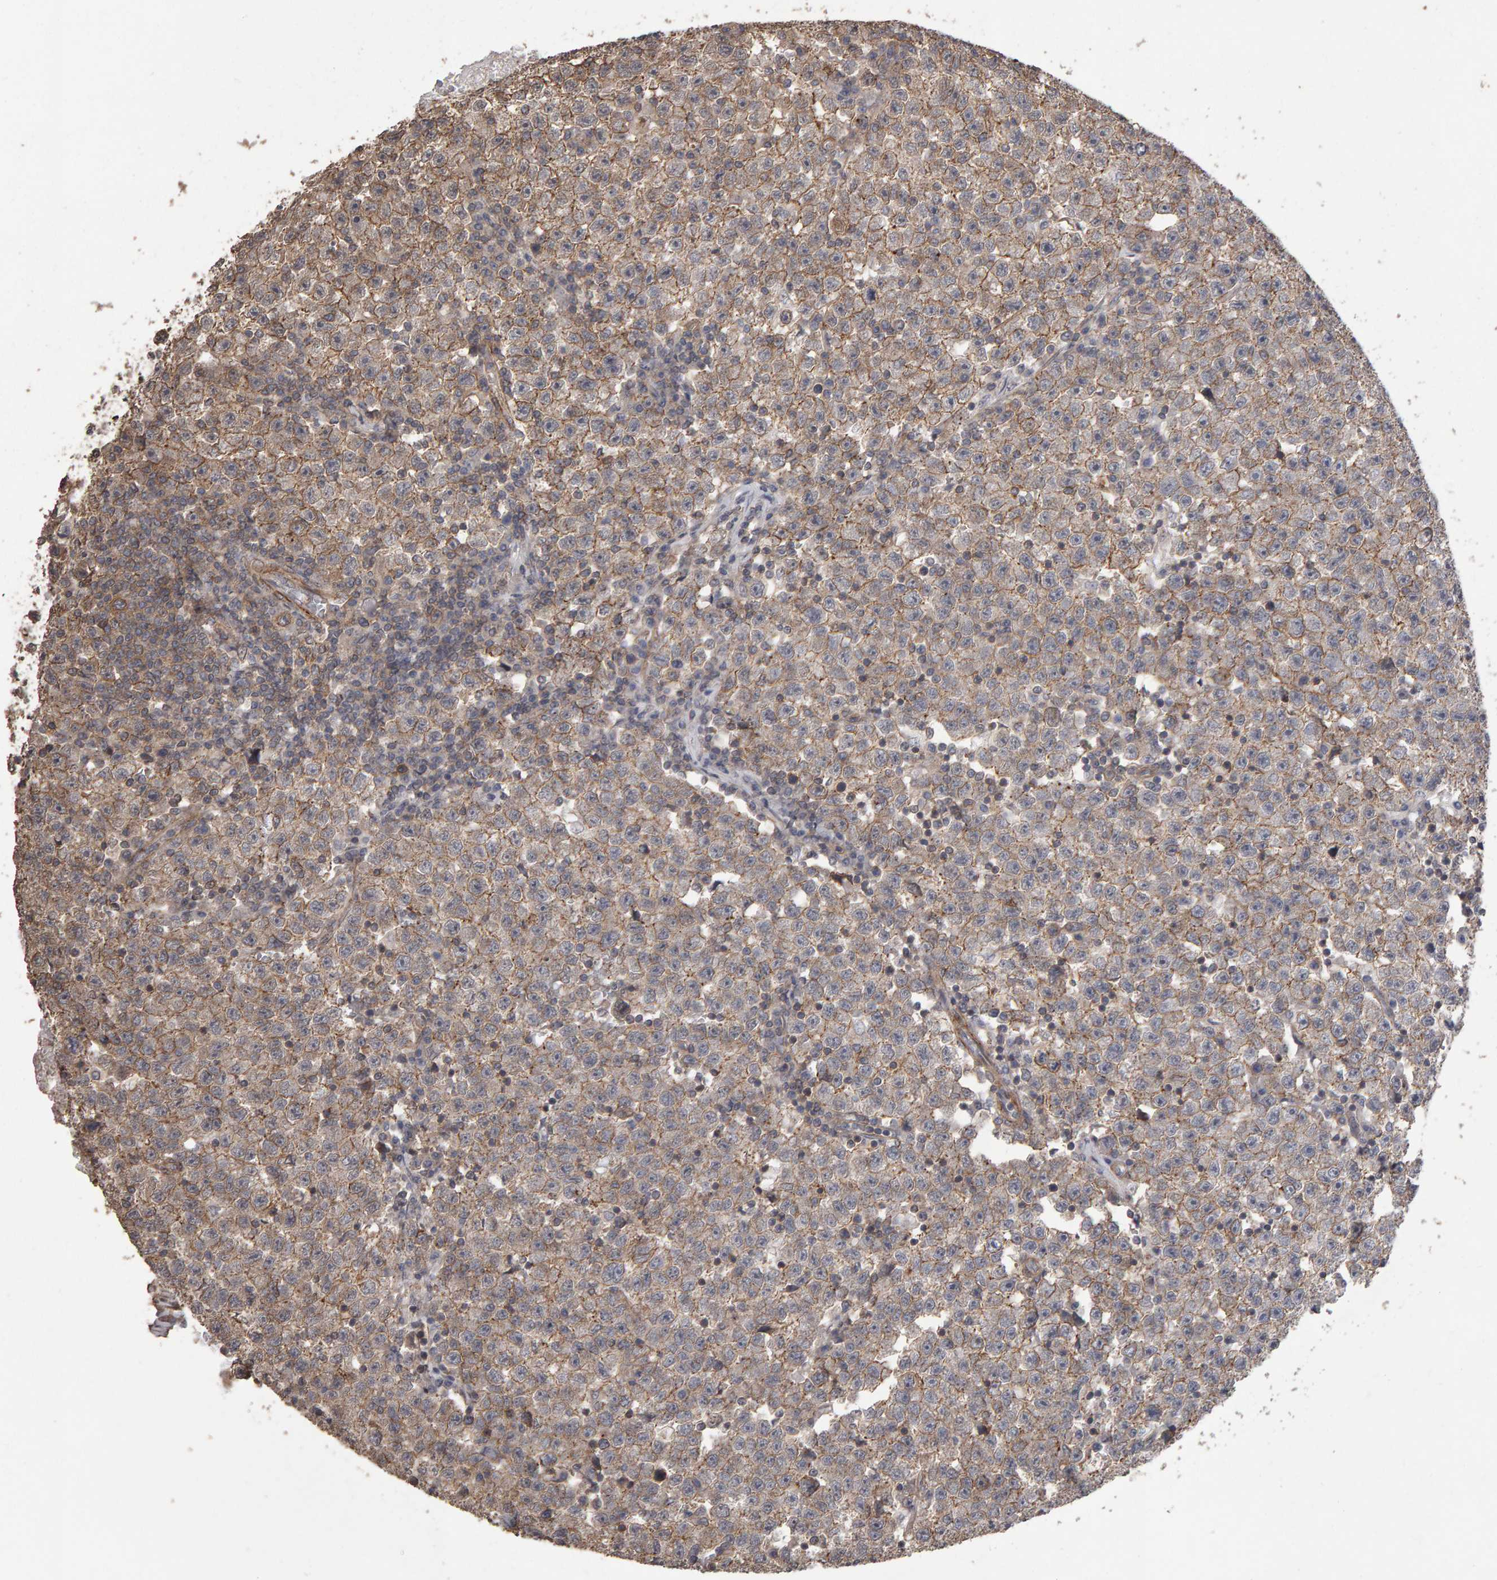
{"staining": {"intensity": "moderate", "quantity": ">75%", "location": "cytoplasmic/membranous"}, "tissue": "testis cancer", "cell_type": "Tumor cells", "image_type": "cancer", "snomed": [{"axis": "morphology", "description": "Seminoma, NOS"}, {"axis": "topography", "description": "Testis"}], "caption": "DAB immunohistochemical staining of seminoma (testis) exhibits moderate cytoplasmic/membranous protein staining in about >75% of tumor cells.", "gene": "SCRIB", "patient": {"sex": "male", "age": 22}}